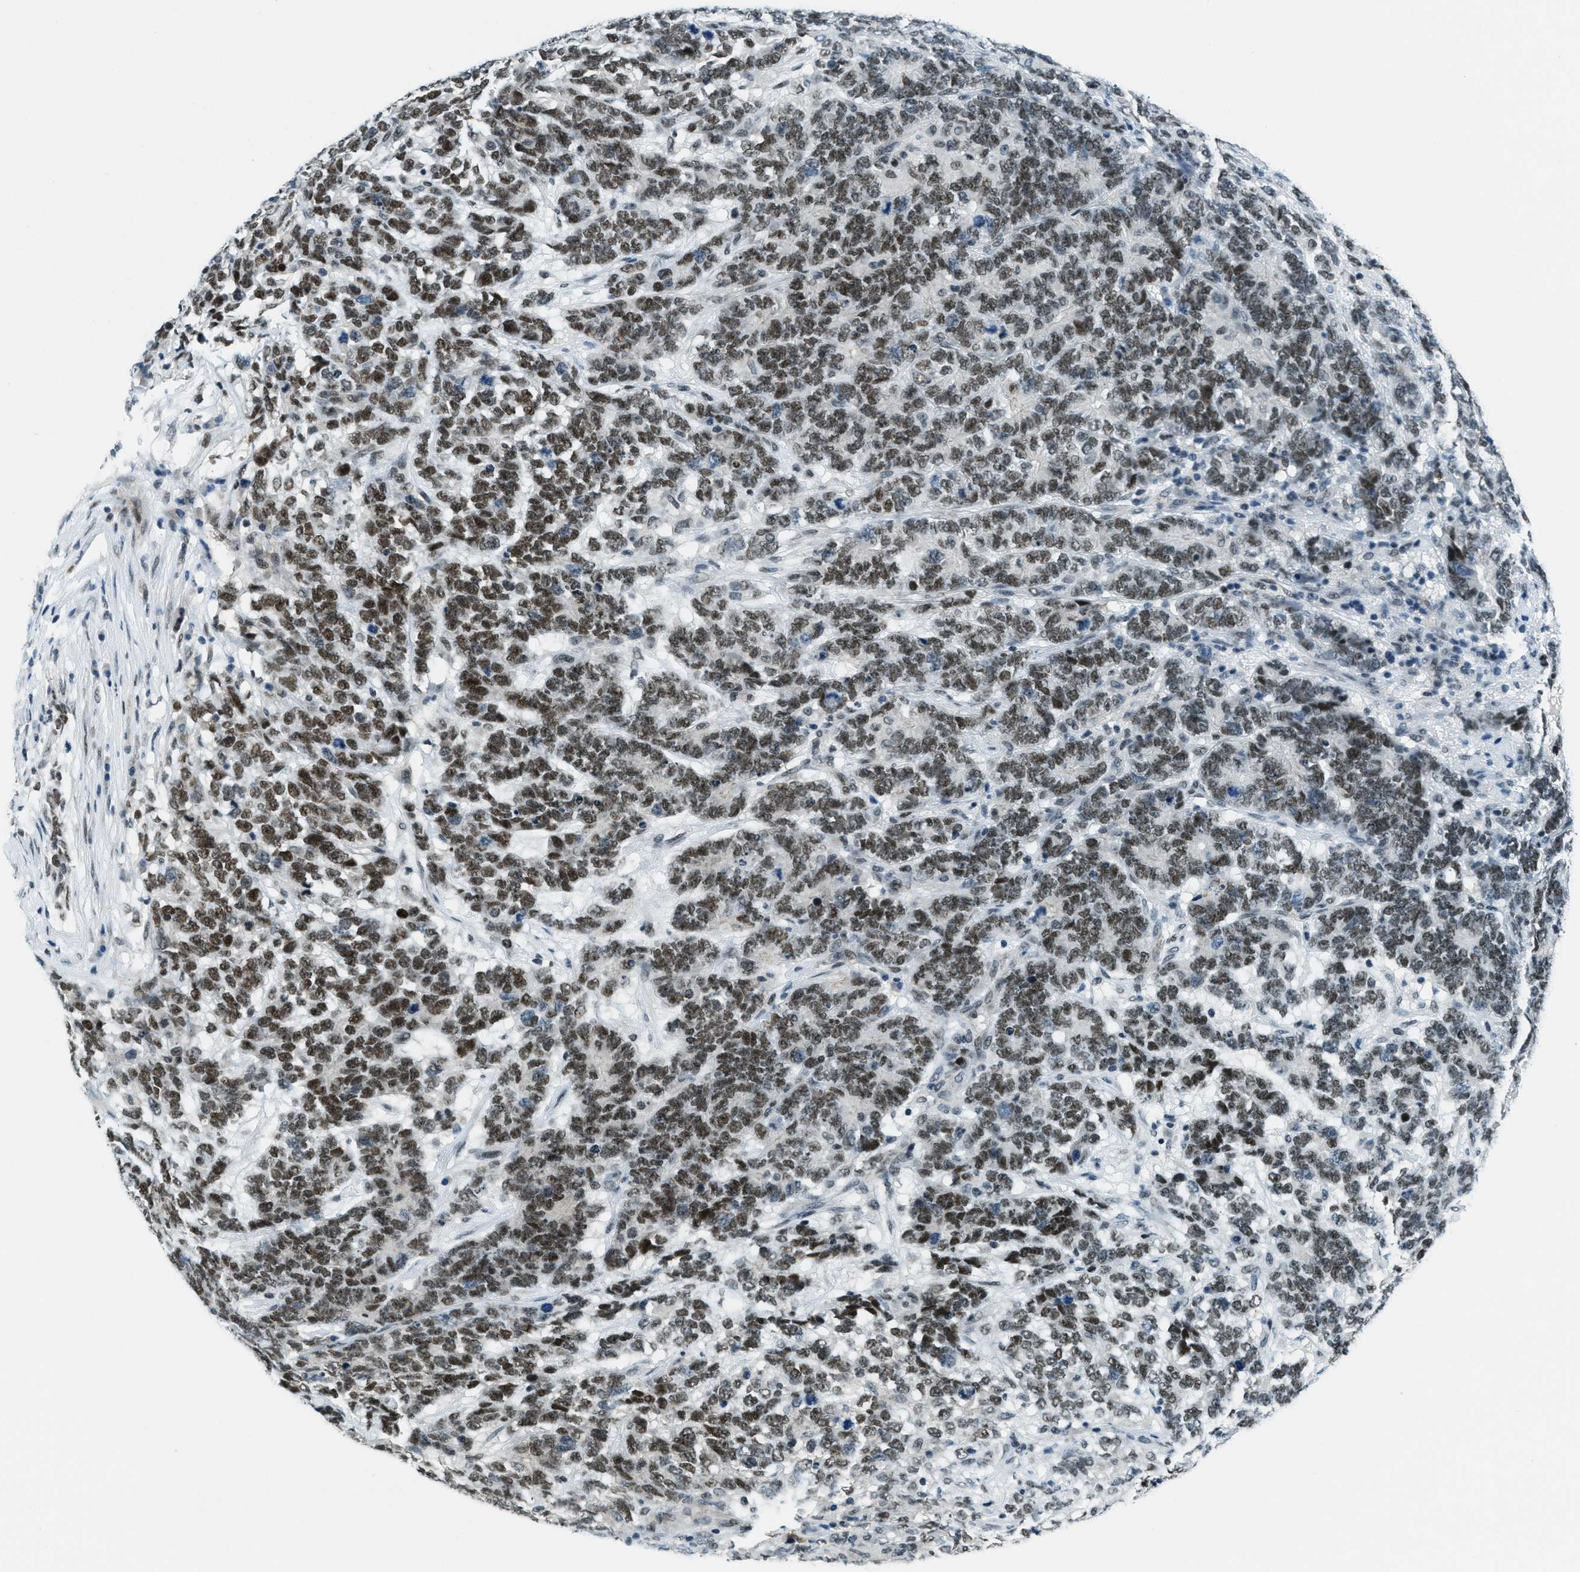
{"staining": {"intensity": "moderate", "quantity": ">75%", "location": "nuclear"}, "tissue": "testis cancer", "cell_type": "Tumor cells", "image_type": "cancer", "snomed": [{"axis": "morphology", "description": "Carcinoma, Embryonal, NOS"}, {"axis": "topography", "description": "Testis"}], "caption": "Immunohistochemistry image of embryonal carcinoma (testis) stained for a protein (brown), which exhibits medium levels of moderate nuclear positivity in approximately >75% of tumor cells.", "gene": "KLF6", "patient": {"sex": "male", "age": 26}}